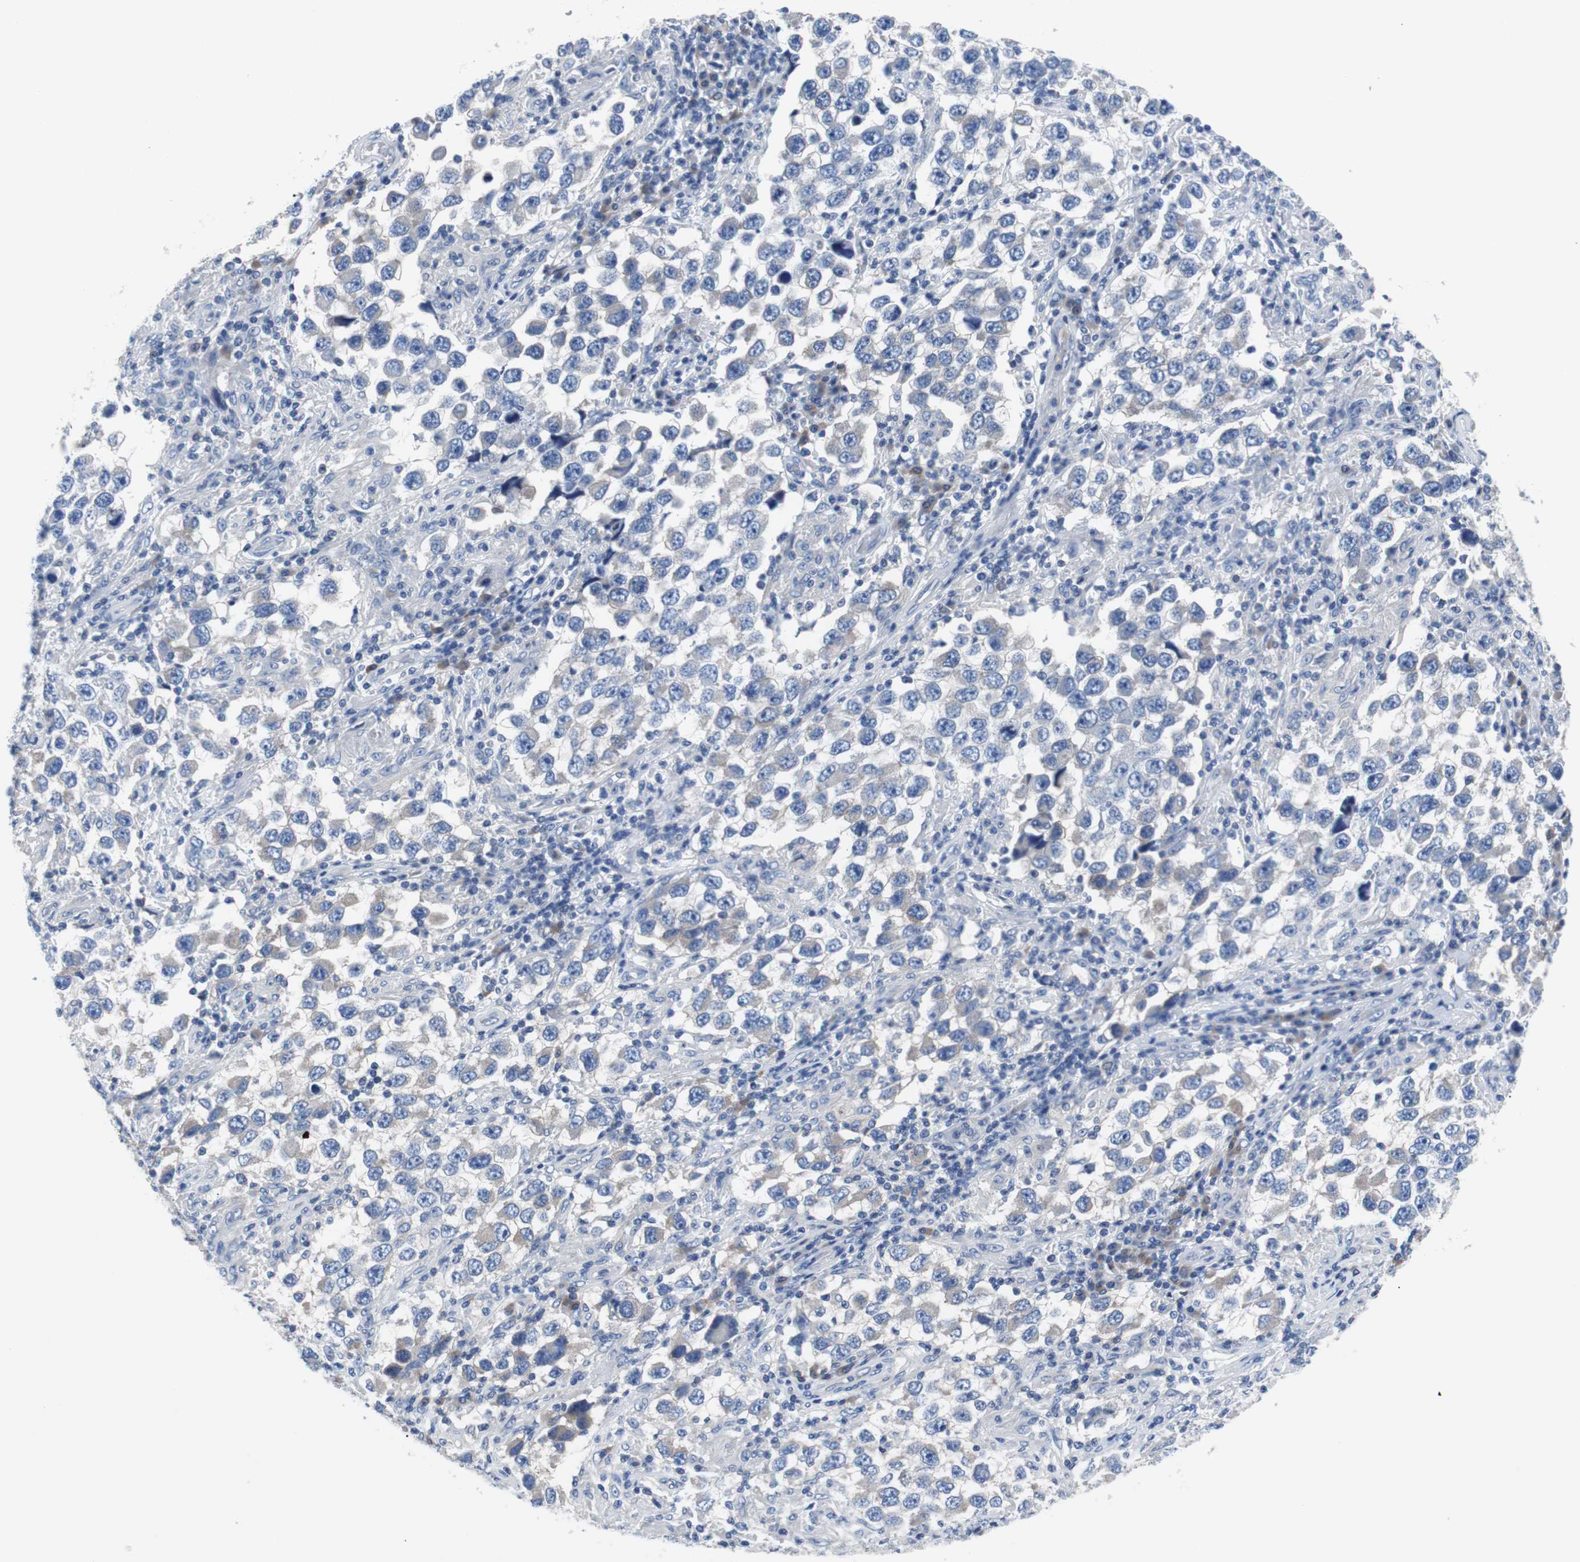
{"staining": {"intensity": "negative", "quantity": "none", "location": "none"}, "tissue": "testis cancer", "cell_type": "Tumor cells", "image_type": "cancer", "snomed": [{"axis": "morphology", "description": "Carcinoma, Embryonal, NOS"}, {"axis": "topography", "description": "Testis"}], "caption": "There is no significant positivity in tumor cells of testis embryonal carcinoma.", "gene": "EEF2K", "patient": {"sex": "male", "age": 21}}